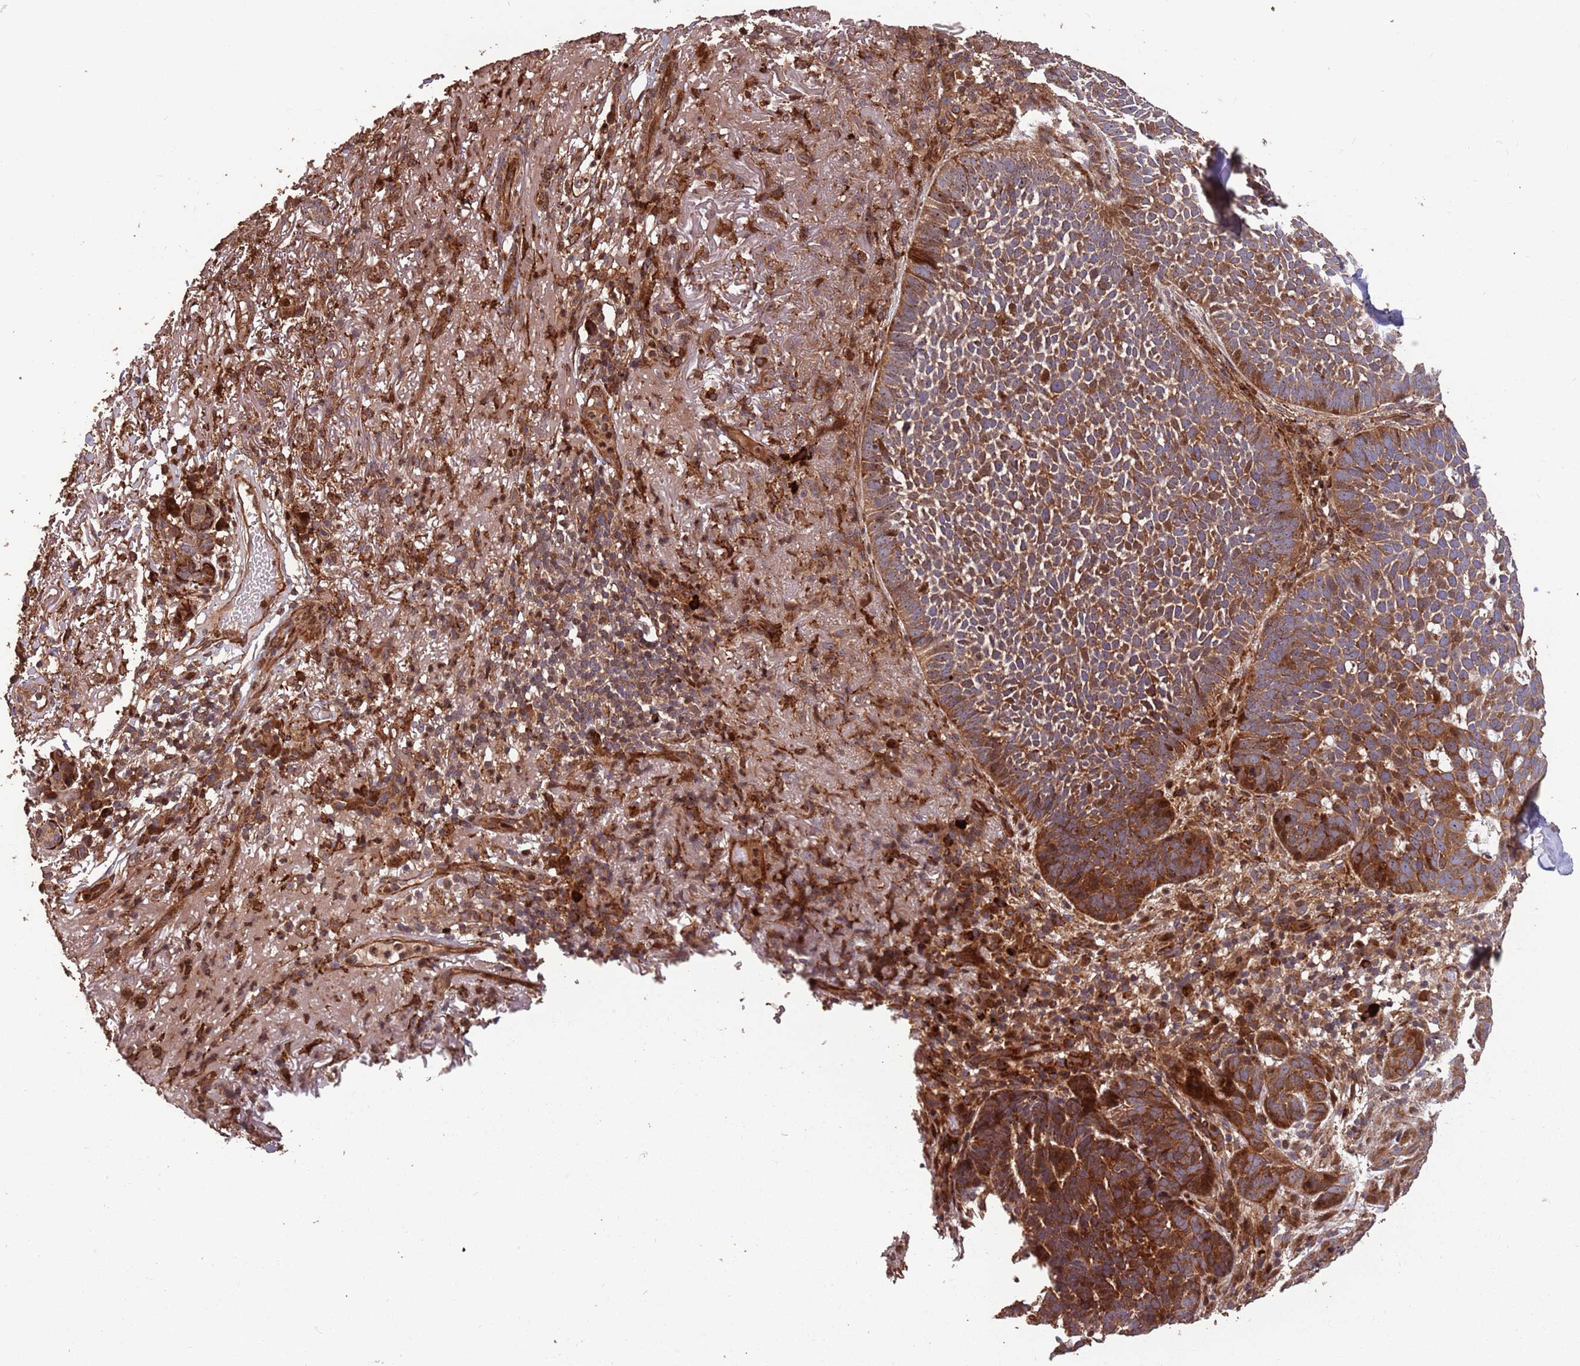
{"staining": {"intensity": "moderate", "quantity": ">75%", "location": "cytoplasmic/membranous"}, "tissue": "skin cancer", "cell_type": "Tumor cells", "image_type": "cancer", "snomed": [{"axis": "morphology", "description": "Basal cell carcinoma"}, {"axis": "topography", "description": "Skin"}], "caption": "The micrograph exhibits a brown stain indicating the presence of a protein in the cytoplasmic/membranous of tumor cells in skin cancer. (DAB IHC with brightfield microscopy, high magnification).", "gene": "ZNF428", "patient": {"sex": "female", "age": 78}}